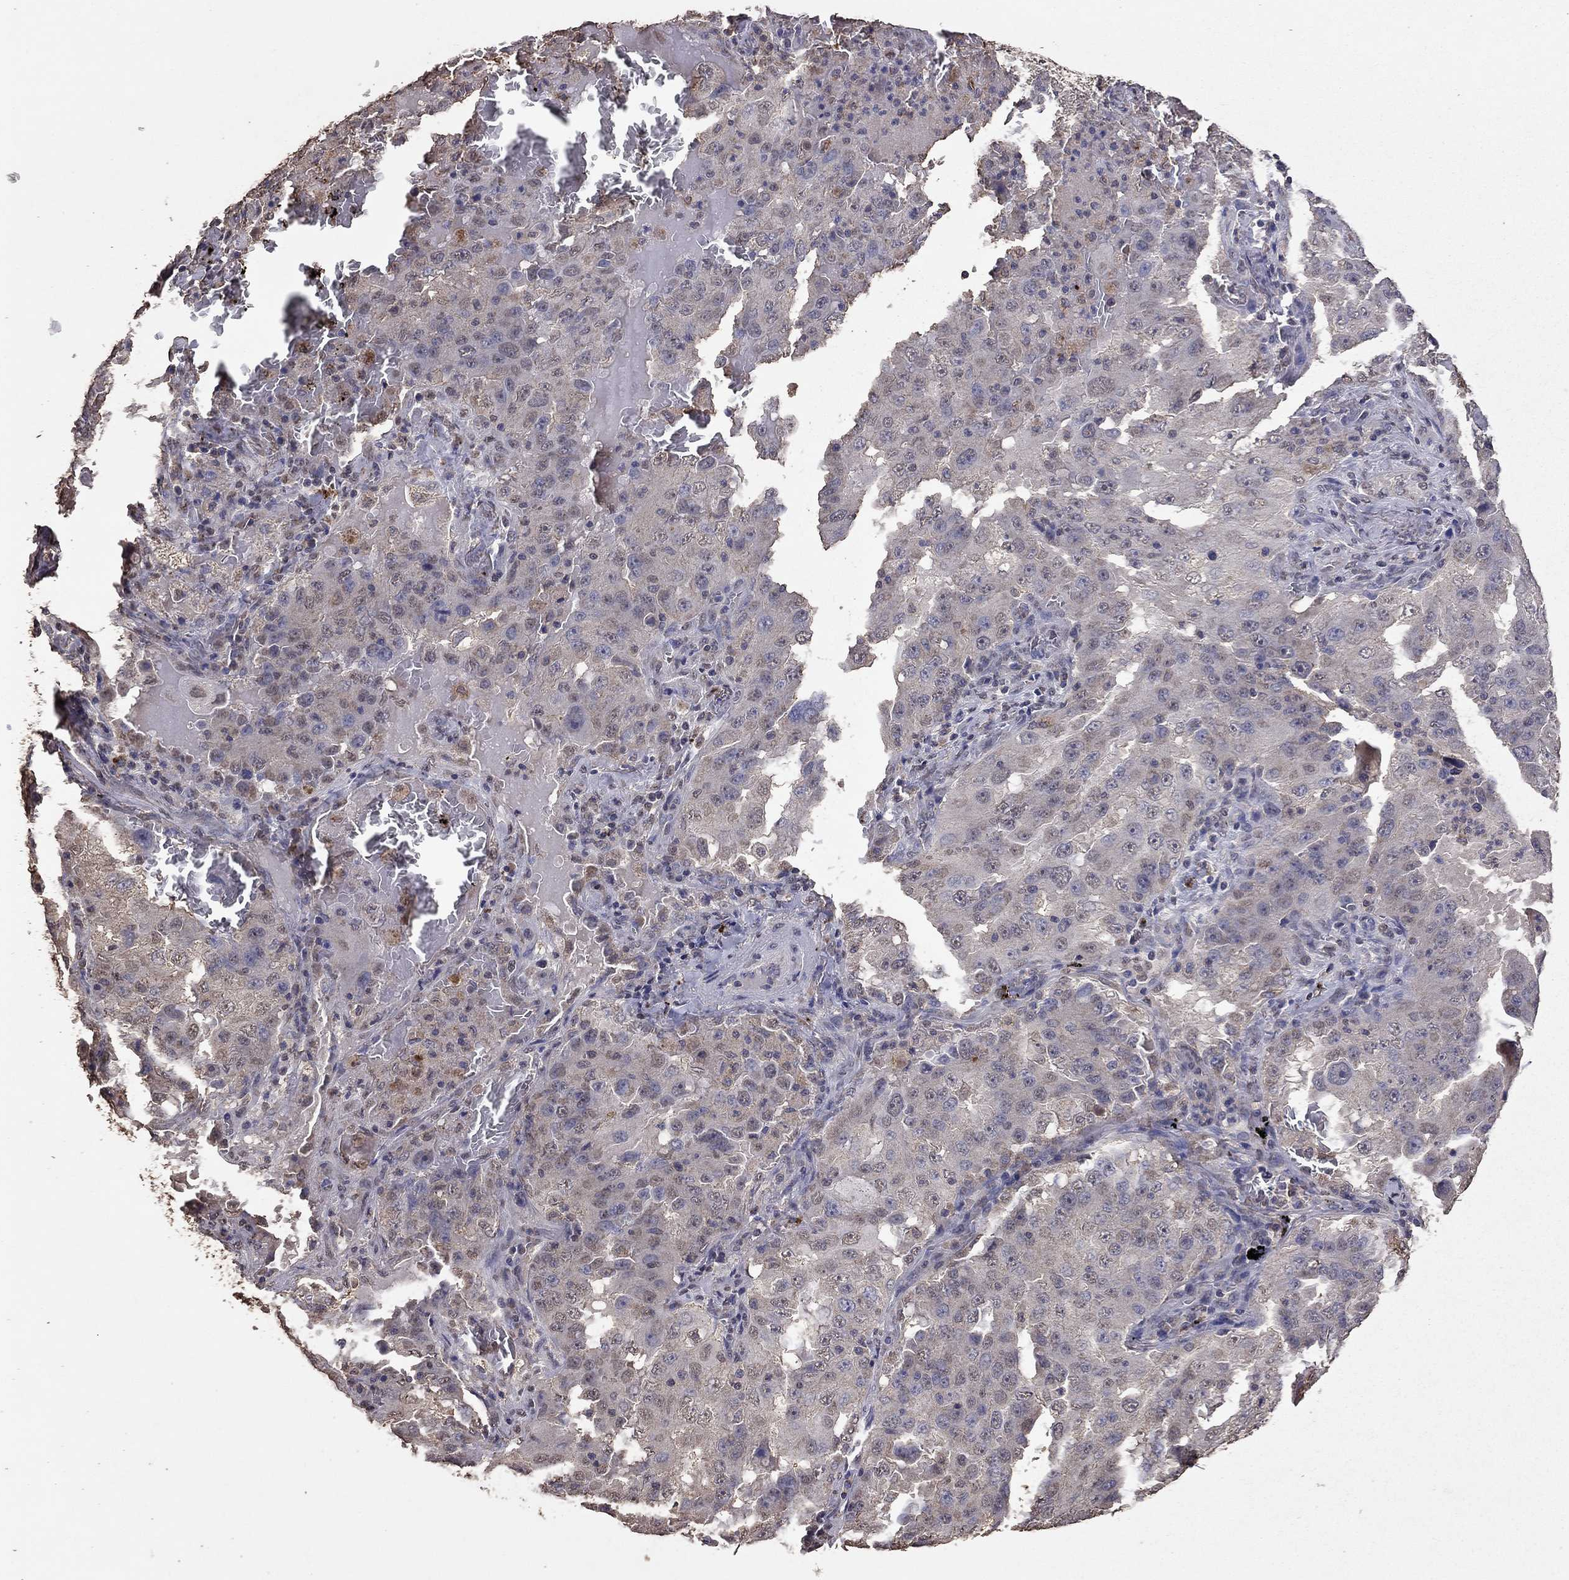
{"staining": {"intensity": "negative", "quantity": "none", "location": "none"}, "tissue": "lung cancer", "cell_type": "Tumor cells", "image_type": "cancer", "snomed": [{"axis": "morphology", "description": "Adenocarcinoma, NOS"}, {"axis": "topography", "description": "Lung"}], "caption": "Immunohistochemistry (IHC) micrograph of lung cancer (adenocarcinoma) stained for a protein (brown), which shows no expression in tumor cells.", "gene": "SERPINA5", "patient": {"sex": "female", "age": 61}}